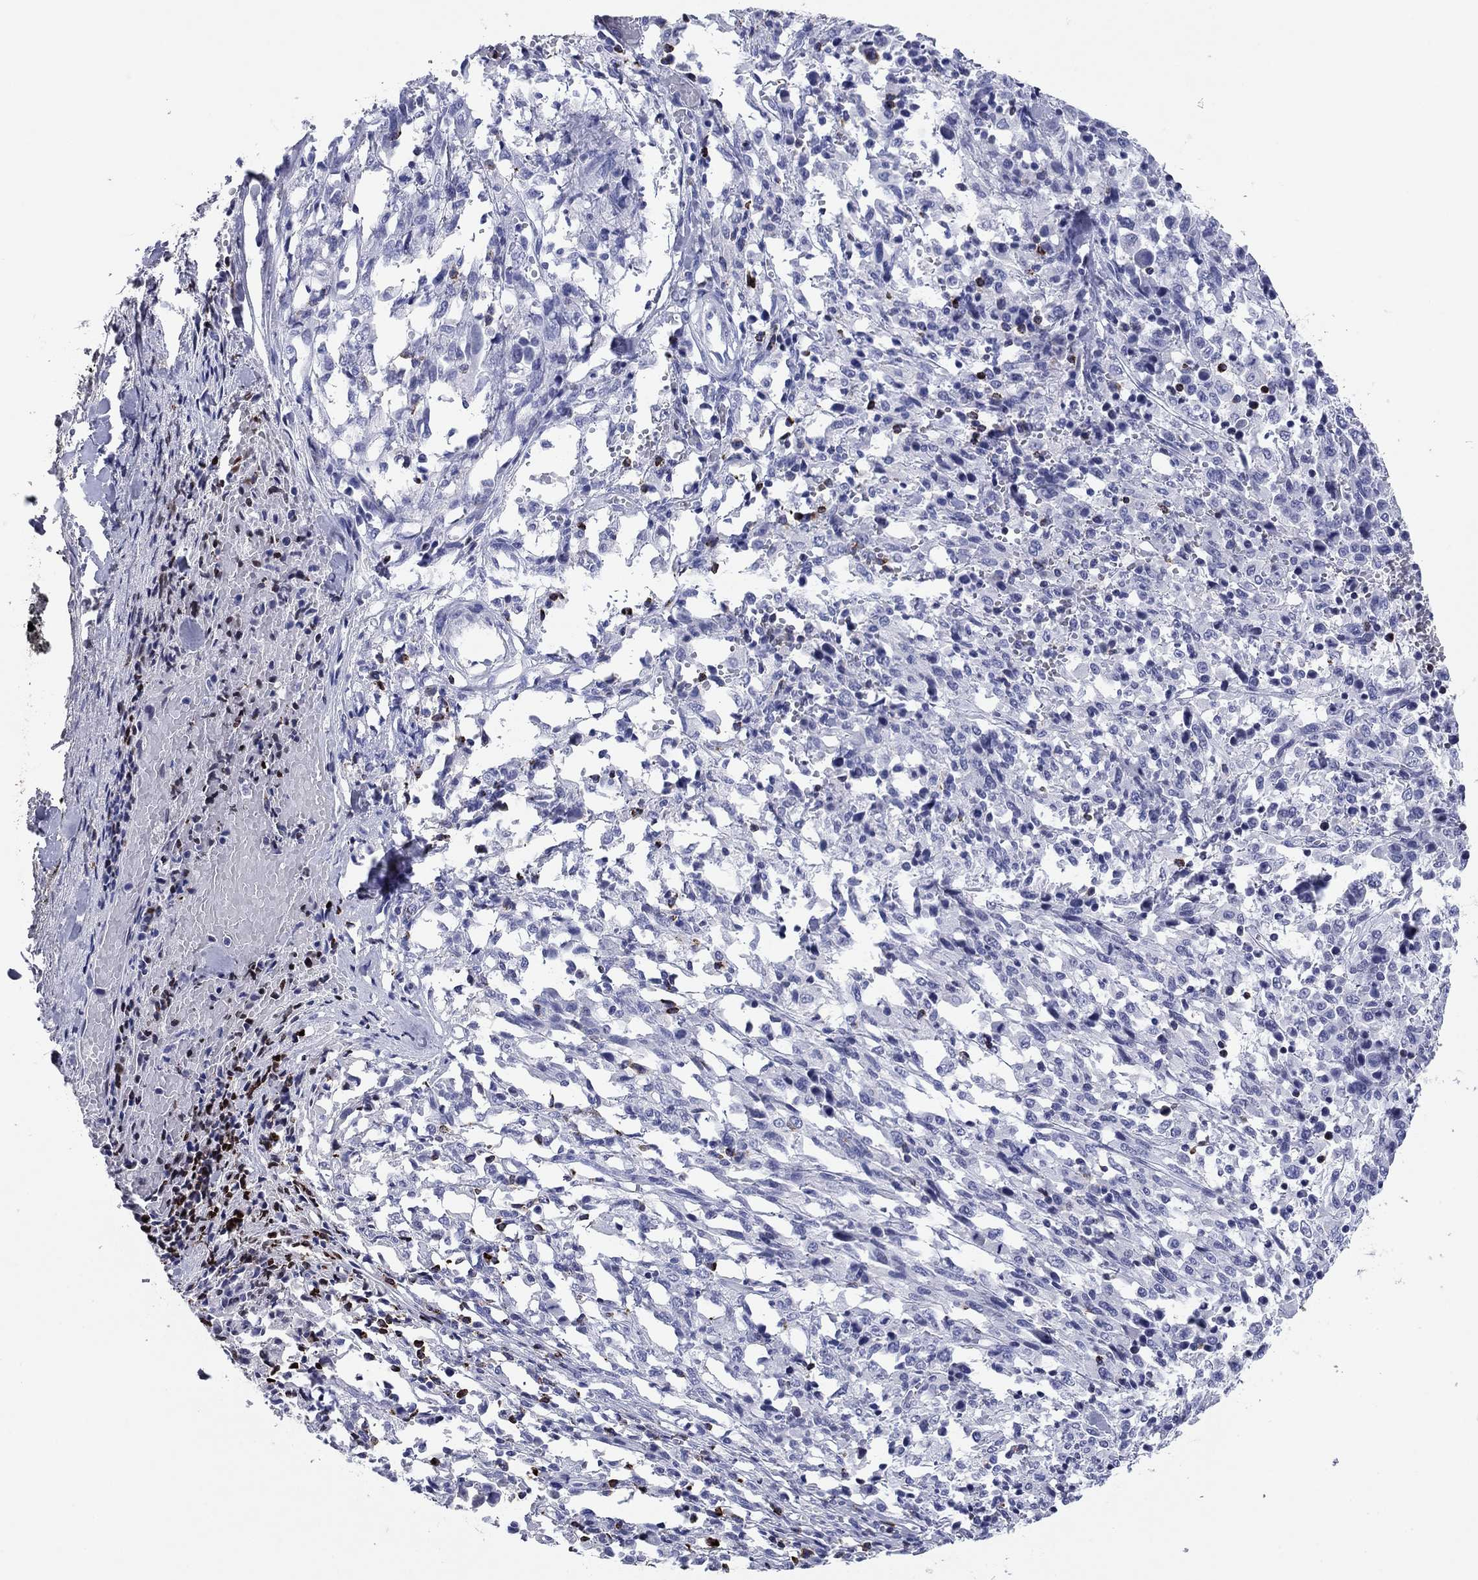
{"staining": {"intensity": "negative", "quantity": "none", "location": "none"}, "tissue": "melanoma", "cell_type": "Tumor cells", "image_type": "cancer", "snomed": [{"axis": "morphology", "description": "Malignant melanoma, NOS"}, {"axis": "topography", "description": "Skin"}], "caption": "An immunohistochemistry histopathology image of melanoma is shown. There is no staining in tumor cells of melanoma.", "gene": "GZMK", "patient": {"sex": "female", "age": 91}}